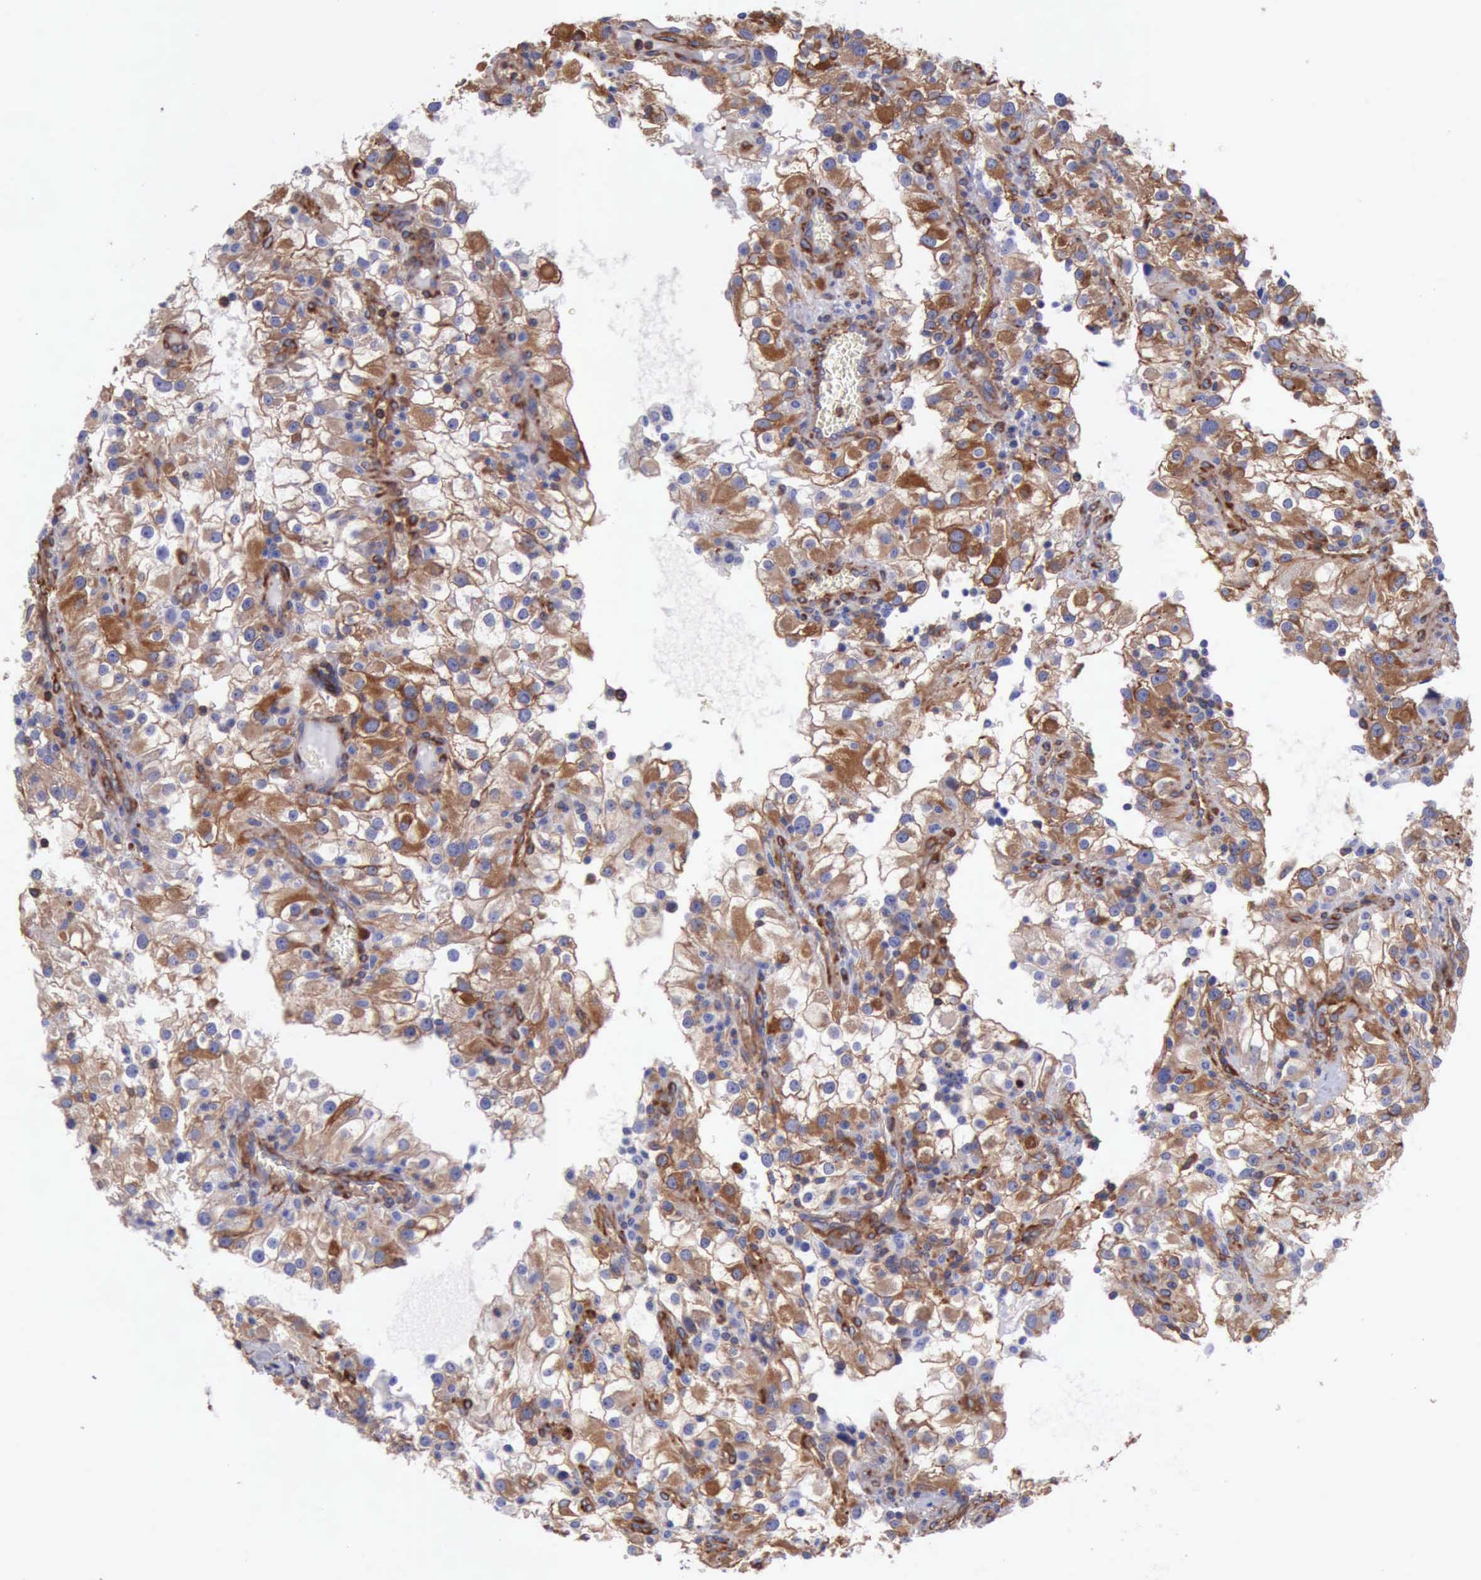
{"staining": {"intensity": "moderate", "quantity": "25%-75%", "location": "cytoplasmic/membranous"}, "tissue": "renal cancer", "cell_type": "Tumor cells", "image_type": "cancer", "snomed": [{"axis": "morphology", "description": "Adenocarcinoma, NOS"}, {"axis": "topography", "description": "Kidney"}], "caption": "The photomicrograph shows a brown stain indicating the presence of a protein in the cytoplasmic/membranous of tumor cells in renal adenocarcinoma.", "gene": "FLNA", "patient": {"sex": "female", "age": 52}}